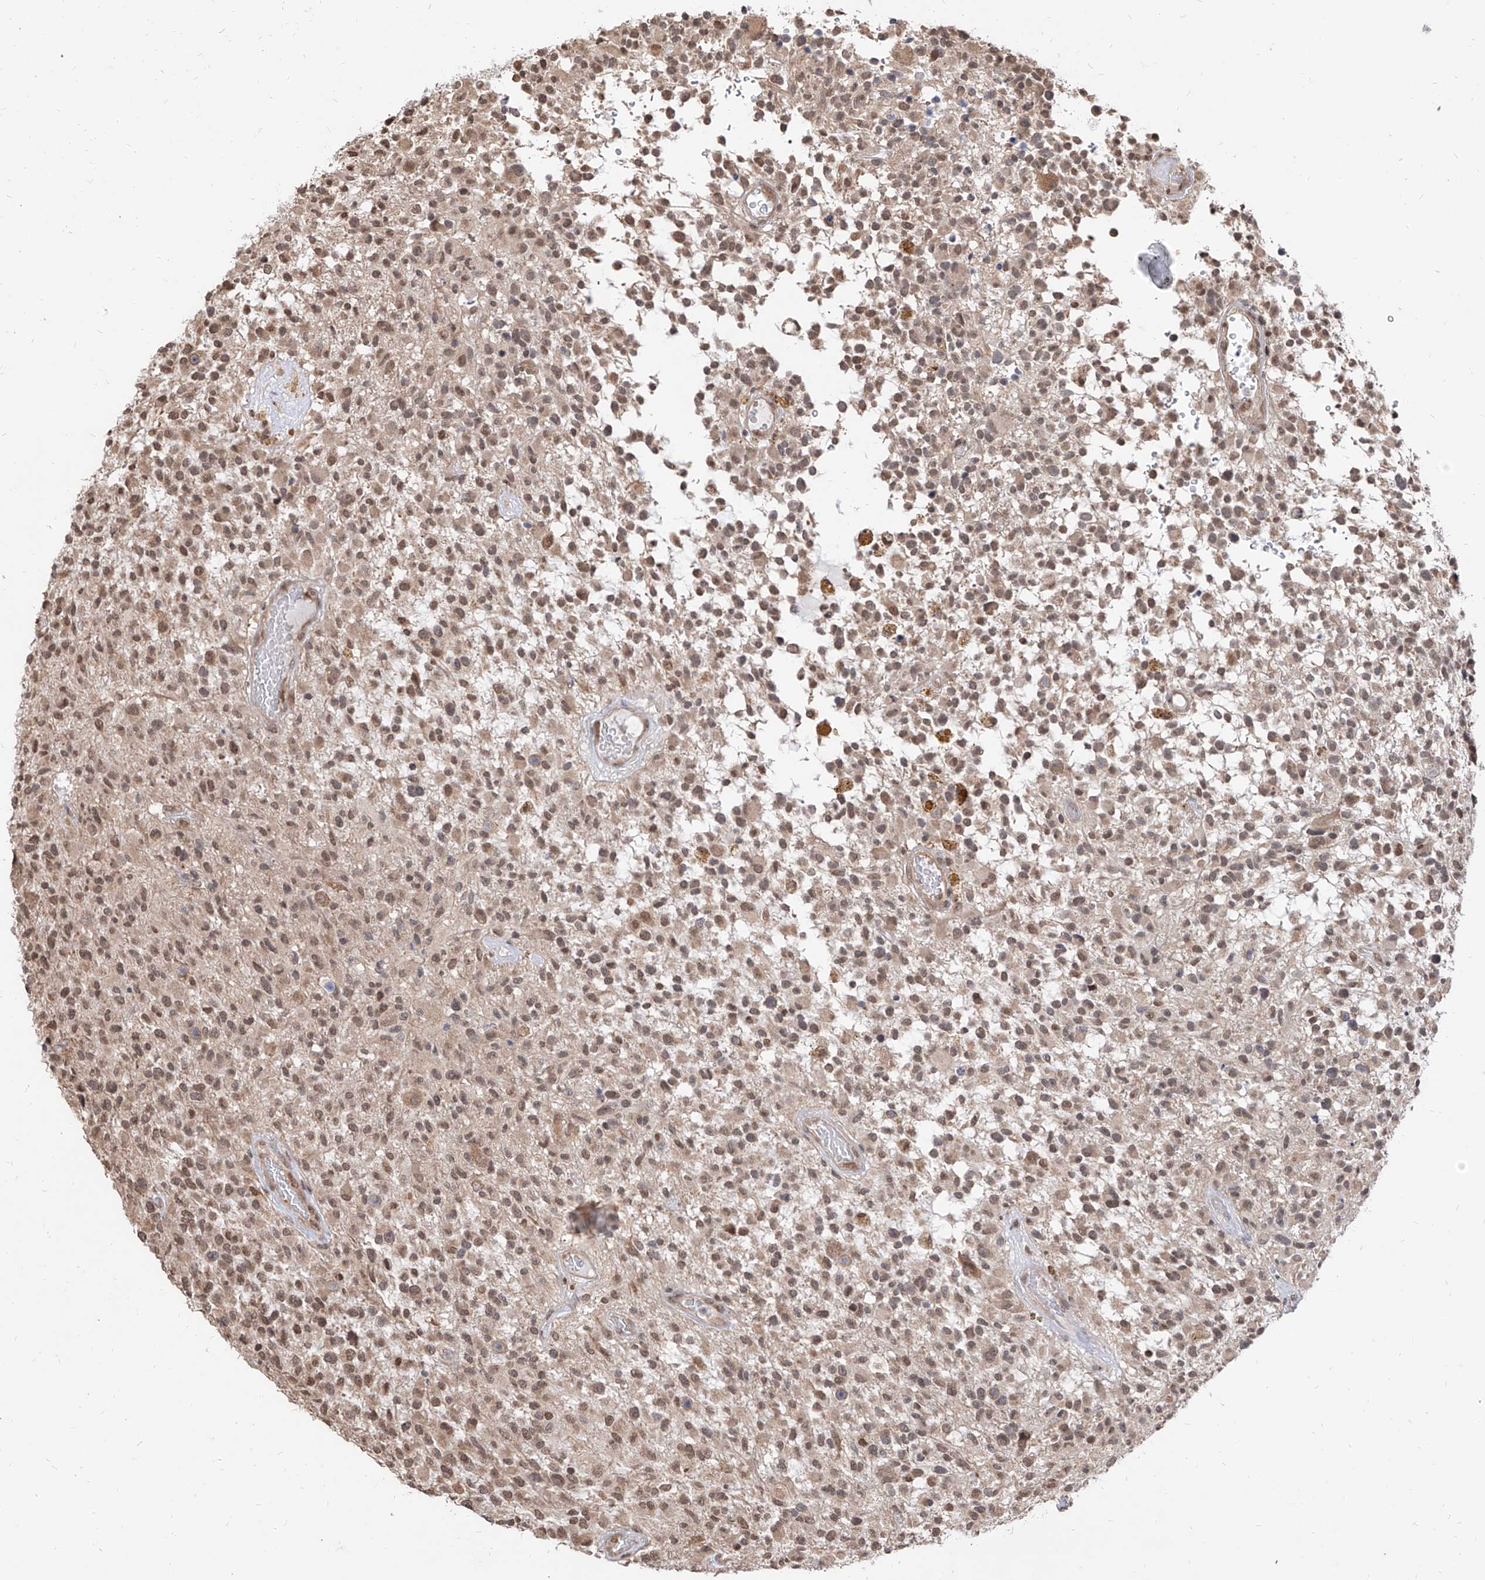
{"staining": {"intensity": "moderate", "quantity": ">75%", "location": "nuclear"}, "tissue": "glioma", "cell_type": "Tumor cells", "image_type": "cancer", "snomed": [{"axis": "morphology", "description": "Glioma, malignant, High grade"}, {"axis": "morphology", "description": "Glioblastoma, NOS"}, {"axis": "topography", "description": "Brain"}], "caption": "Immunohistochemistry (IHC) (DAB (3,3'-diaminobenzidine)) staining of glioblastoma displays moderate nuclear protein positivity in about >75% of tumor cells. (IHC, brightfield microscopy, high magnification).", "gene": "C8orf82", "patient": {"sex": "male", "age": 60}}